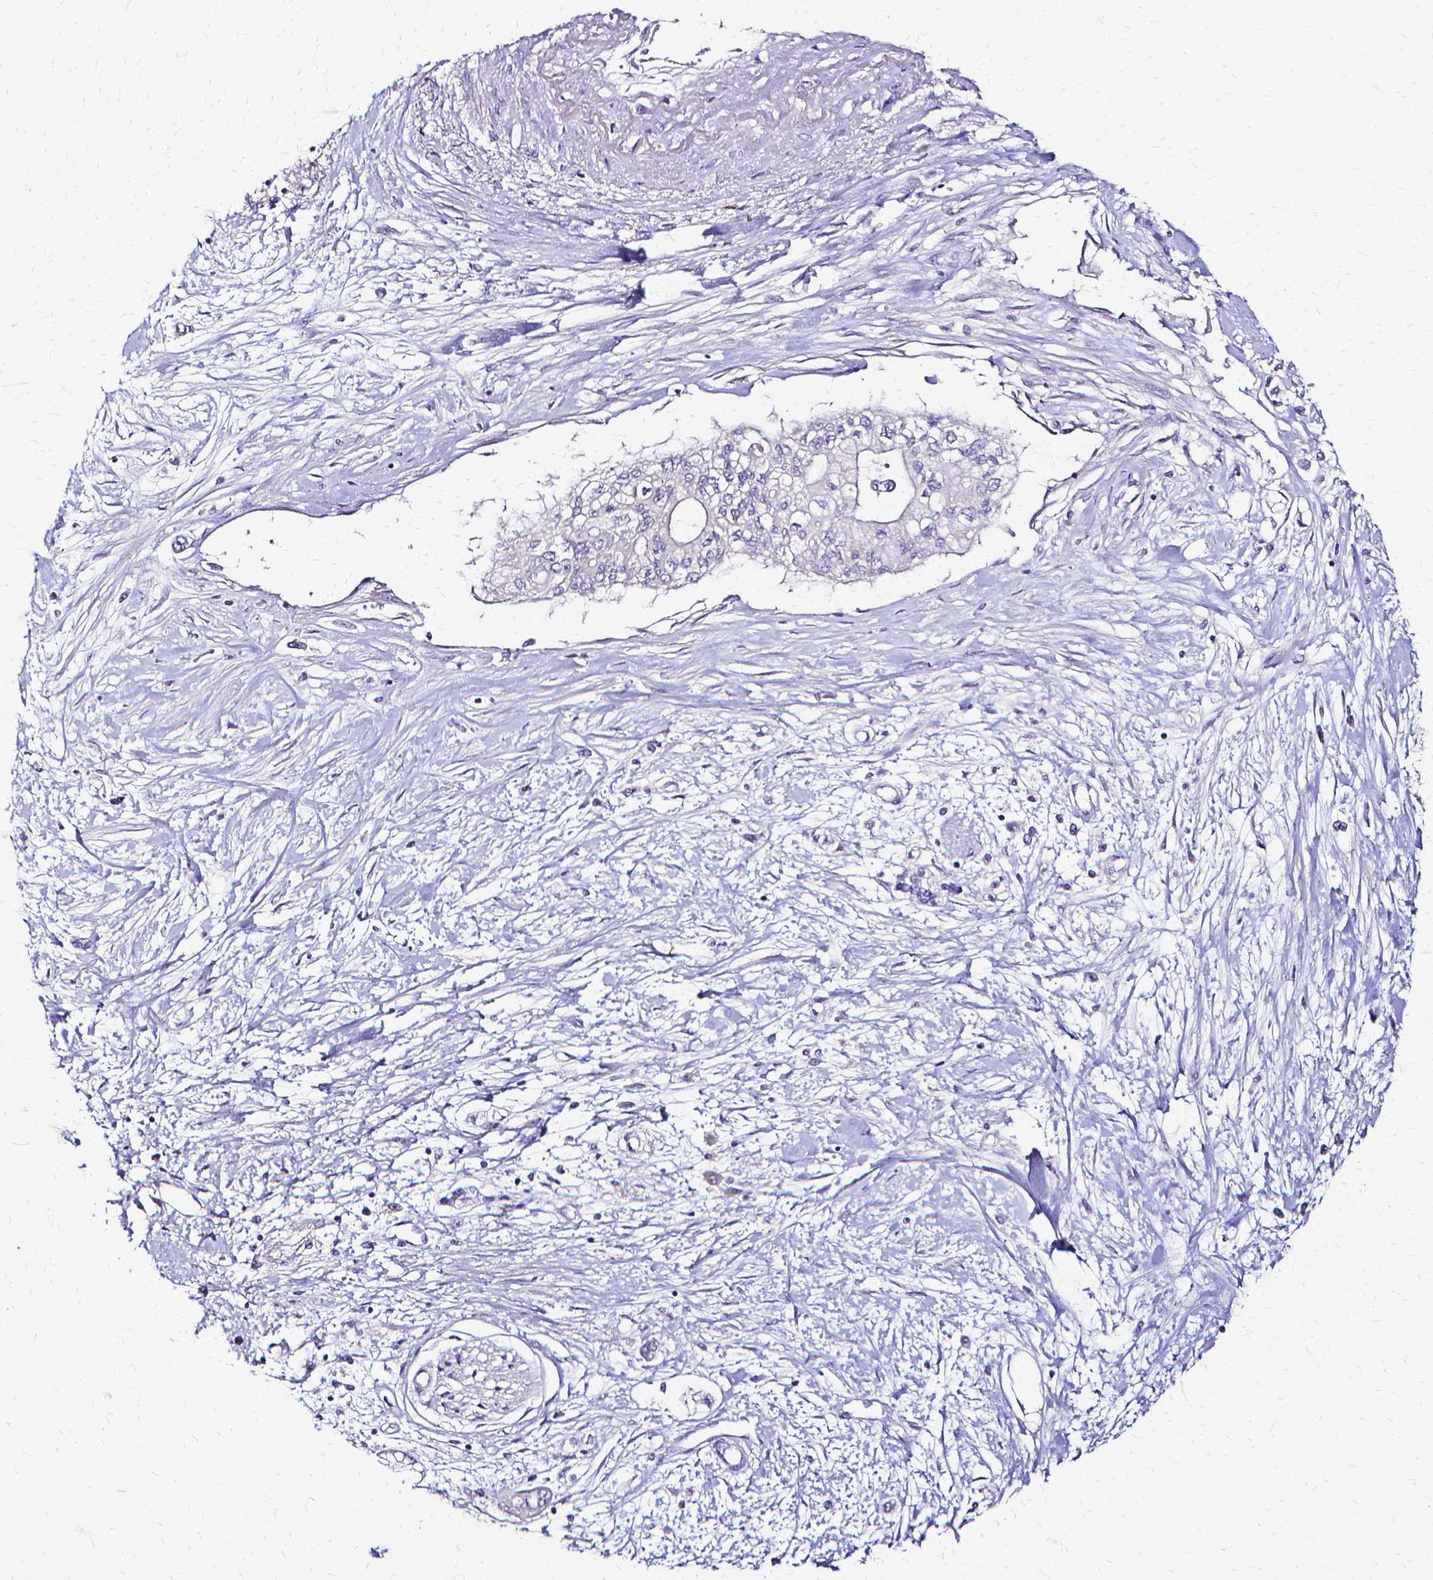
{"staining": {"intensity": "negative", "quantity": "none", "location": "none"}, "tissue": "pancreatic cancer", "cell_type": "Tumor cells", "image_type": "cancer", "snomed": [{"axis": "morphology", "description": "Adenocarcinoma, NOS"}, {"axis": "topography", "description": "Pancreas"}], "caption": "Tumor cells show no significant protein staining in pancreatic adenocarcinoma.", "gene": "CCNB1", "patient": {"sex": "female", "age": 77}}